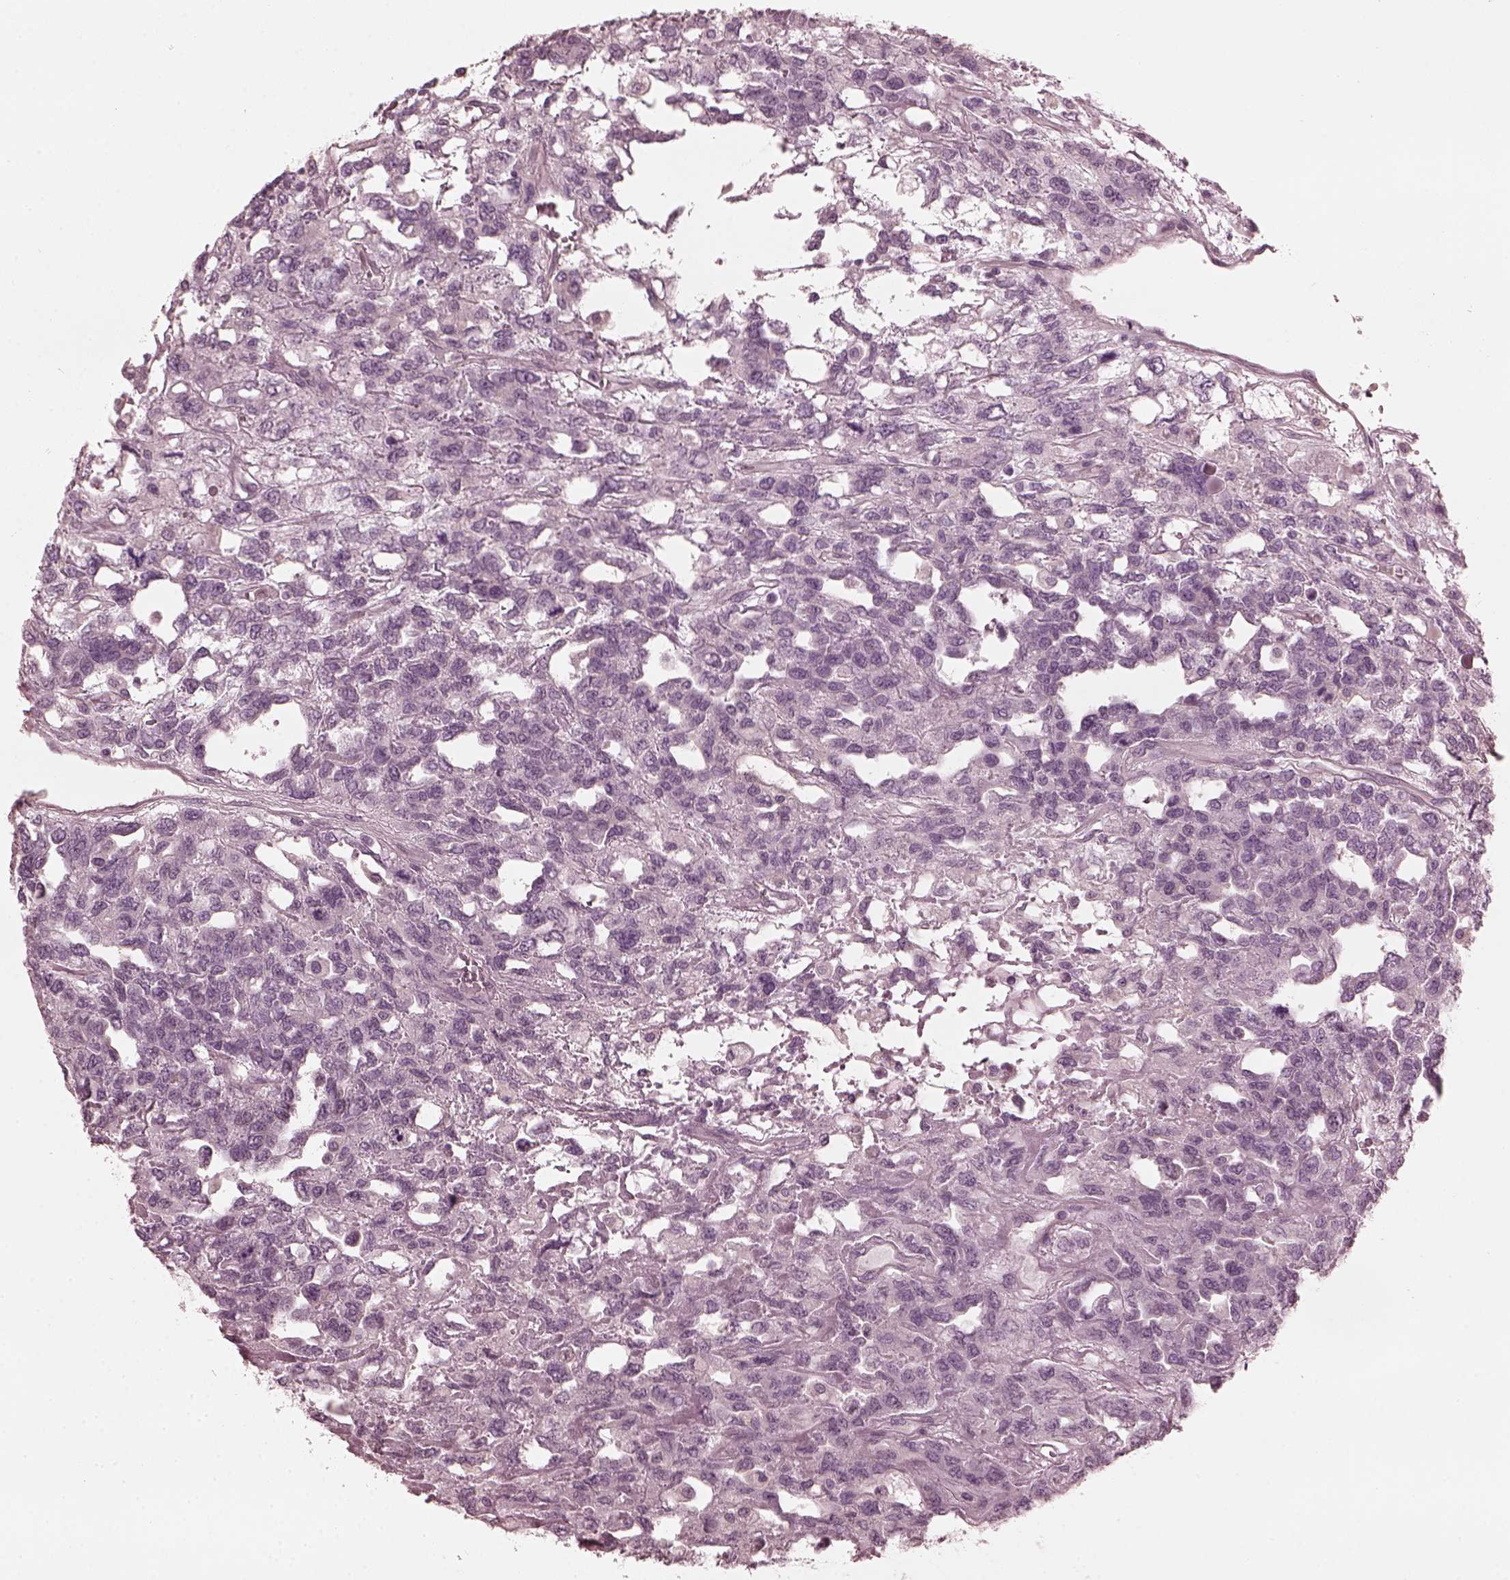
{"staining": {"intensity": "negative", "quantity": "none", "location": "none"}, "tissue": "testis cancer", "cell_type": "Tumor cells", "image_type": "cancer", "snomed": [{"axis": "morphology", "description": "Seminoma, NOS"}, {"axis": "topography", "description": "Testis"}], "caption": "Human testis cancer (seminoma) stained for a protein using immunohistochemistry exhibits no expression in tumor cells.", "gene": "CCDC170", "patient": {"sex": "male", "age": 52}}